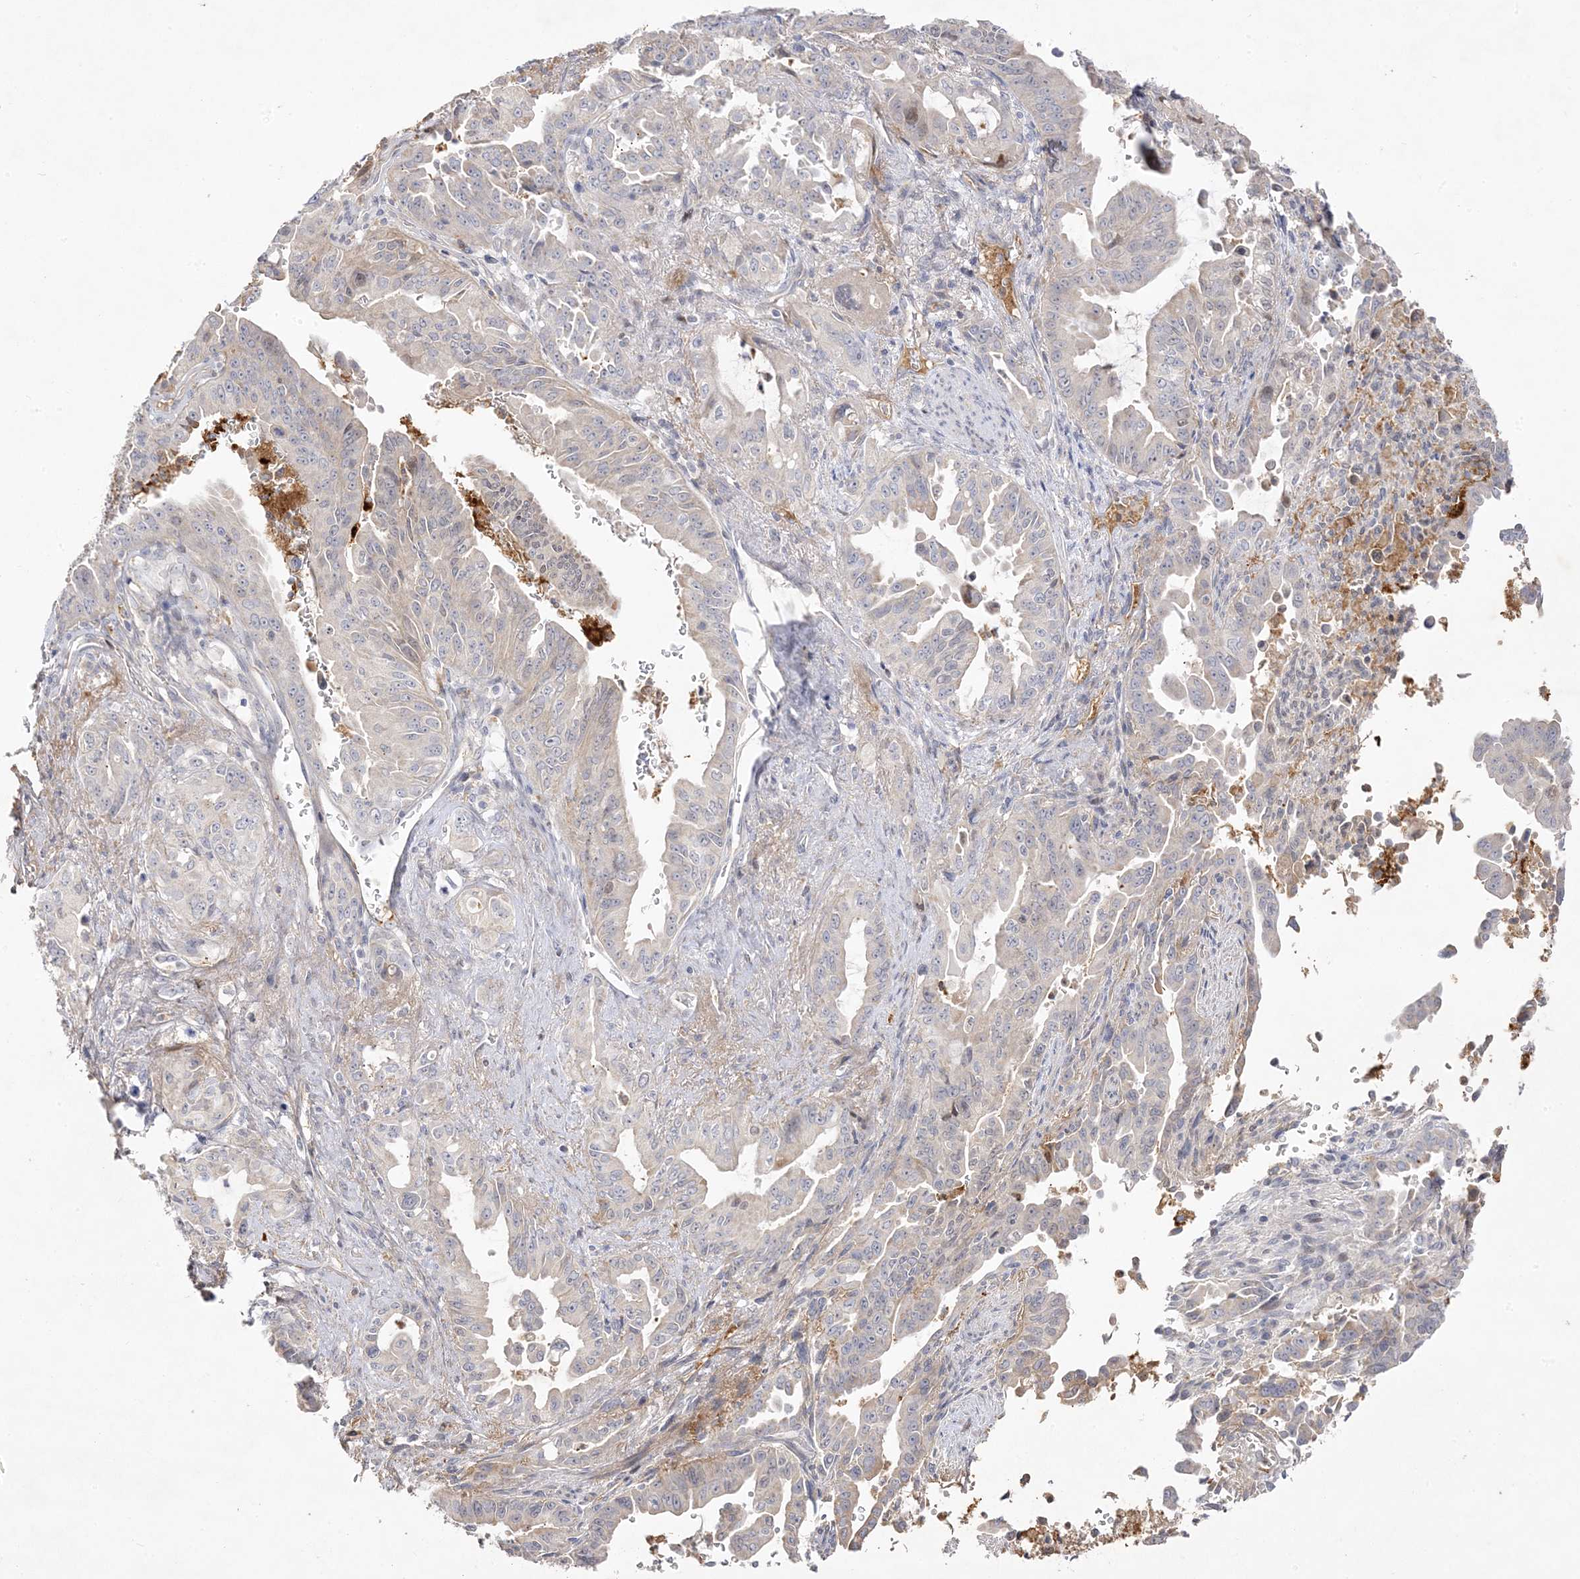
{"staining": {"intensity": "negative", "quantity": "none", "location": "none"}, "tissue": "pancreatic cancer", "cell_type": "Tumor cells", "image_type": "cancer", "snomed": [{"axis": "morphology", "description": "Adenocarcinoma, NOS"}, {"axis": "topography", "description": "Pancreas"}], "caption": "DAB (3,3'-diaminobenzidine) immunohistochemical staining of human pancreatic cancer exhibits no significant positivity in tumor cells. (DAB (3,3'-diaminobenzidine) IHC, high magnification).", "gene": "TRANK1", "patient": {"sex": "male", "age": 70}}